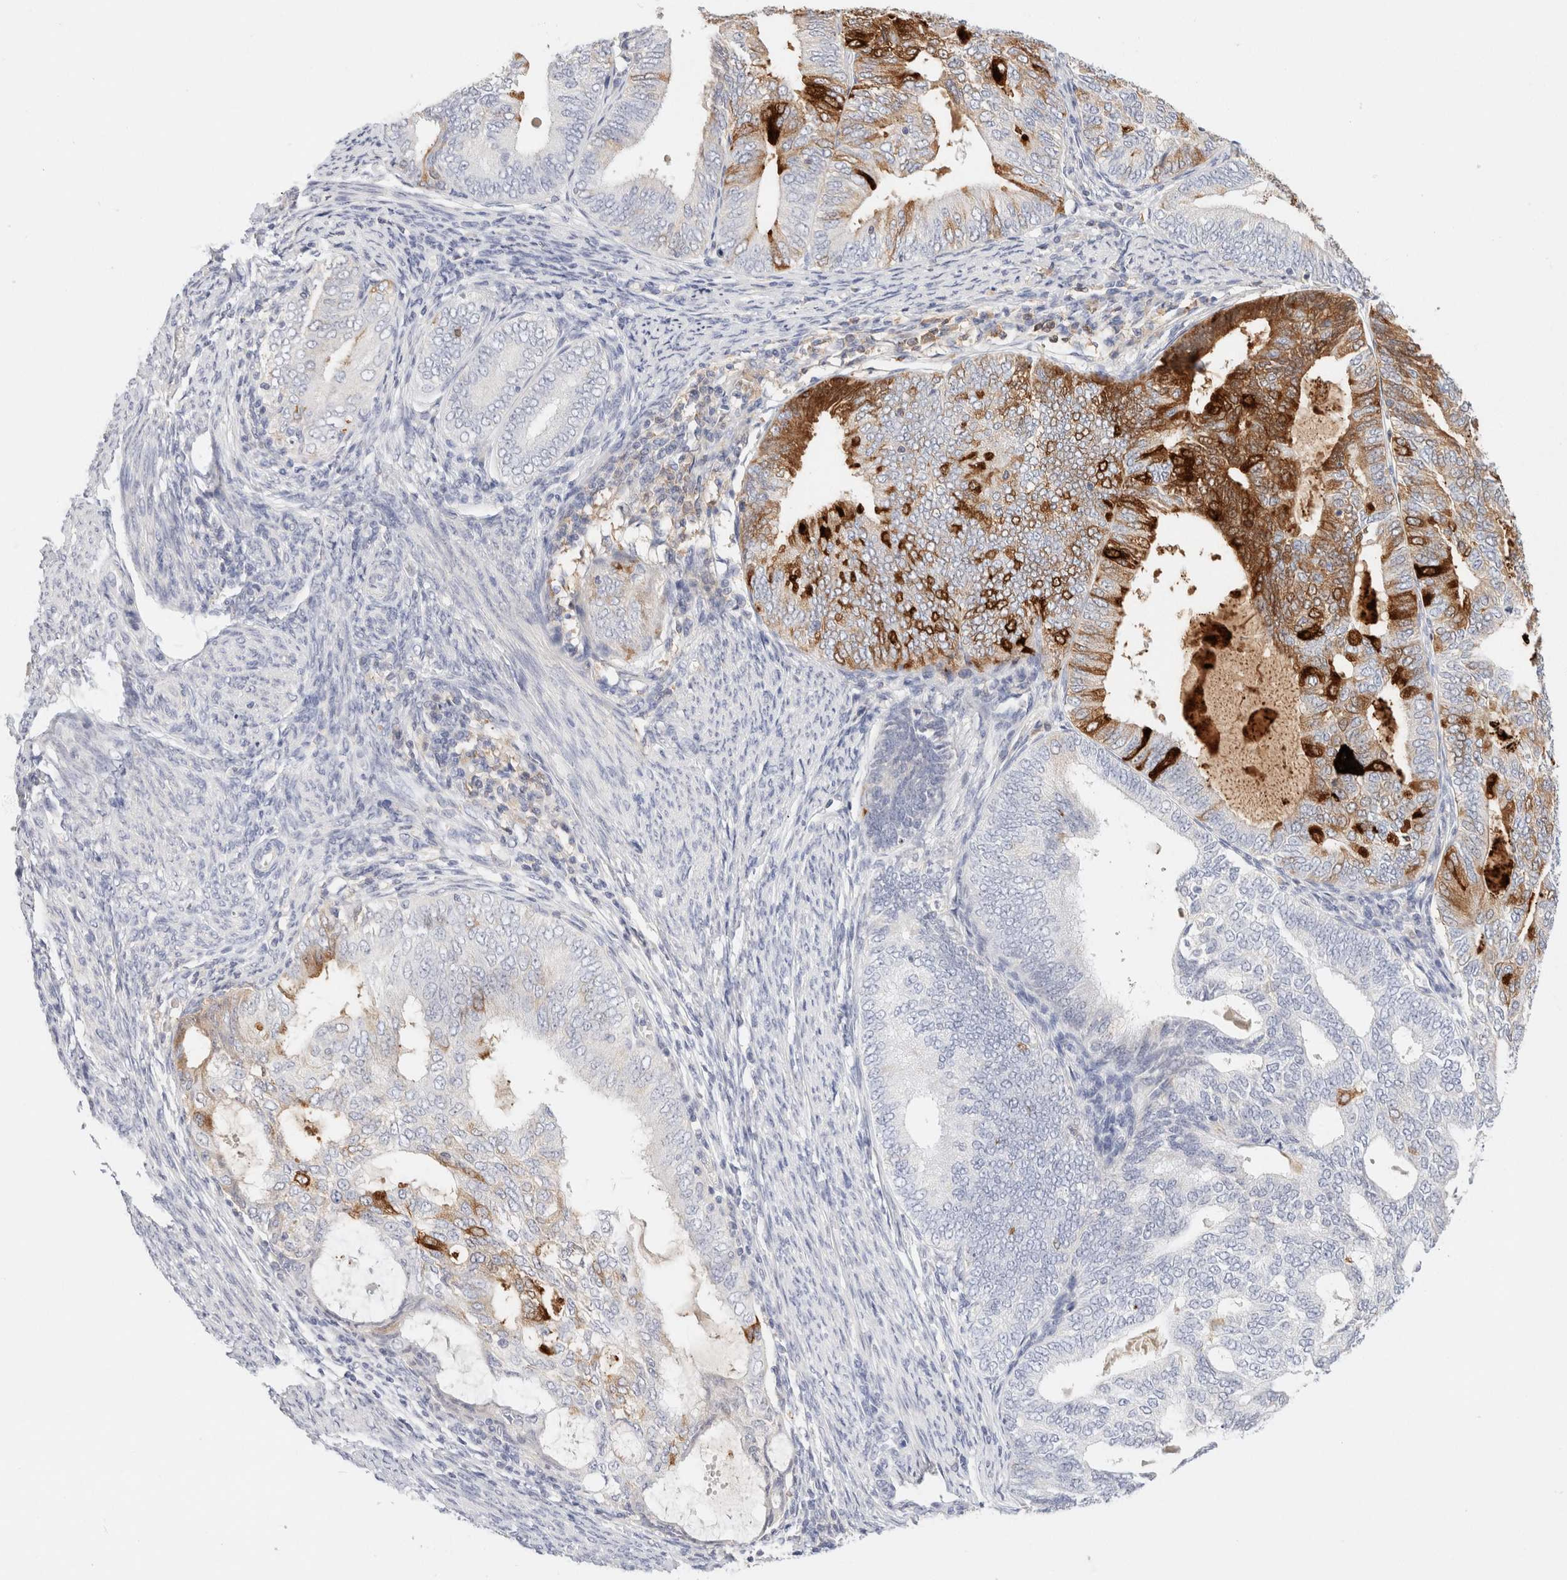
{"staining": {"intensity": "strong", "quantity": "<25%", "location": "cytoplasmic/membranous"}, "tissue": "endometrial cancer", "cell_type": "Tumor cells", "image_type": "cancer", "snomed": [{"axis": "morphology", "description": "Adenocarcinoma, NOS"}, {"axis": "topography", "description": "Endometrium"}], "caption": "Endometrial adenocarcinoma stained for a protein (brown) displays strong cytoplasmic/membranous positive positivity in about <25% of tumor cells.", "gene": "SCGB2A2", "patient": {"sex": "female", "age": 58}}